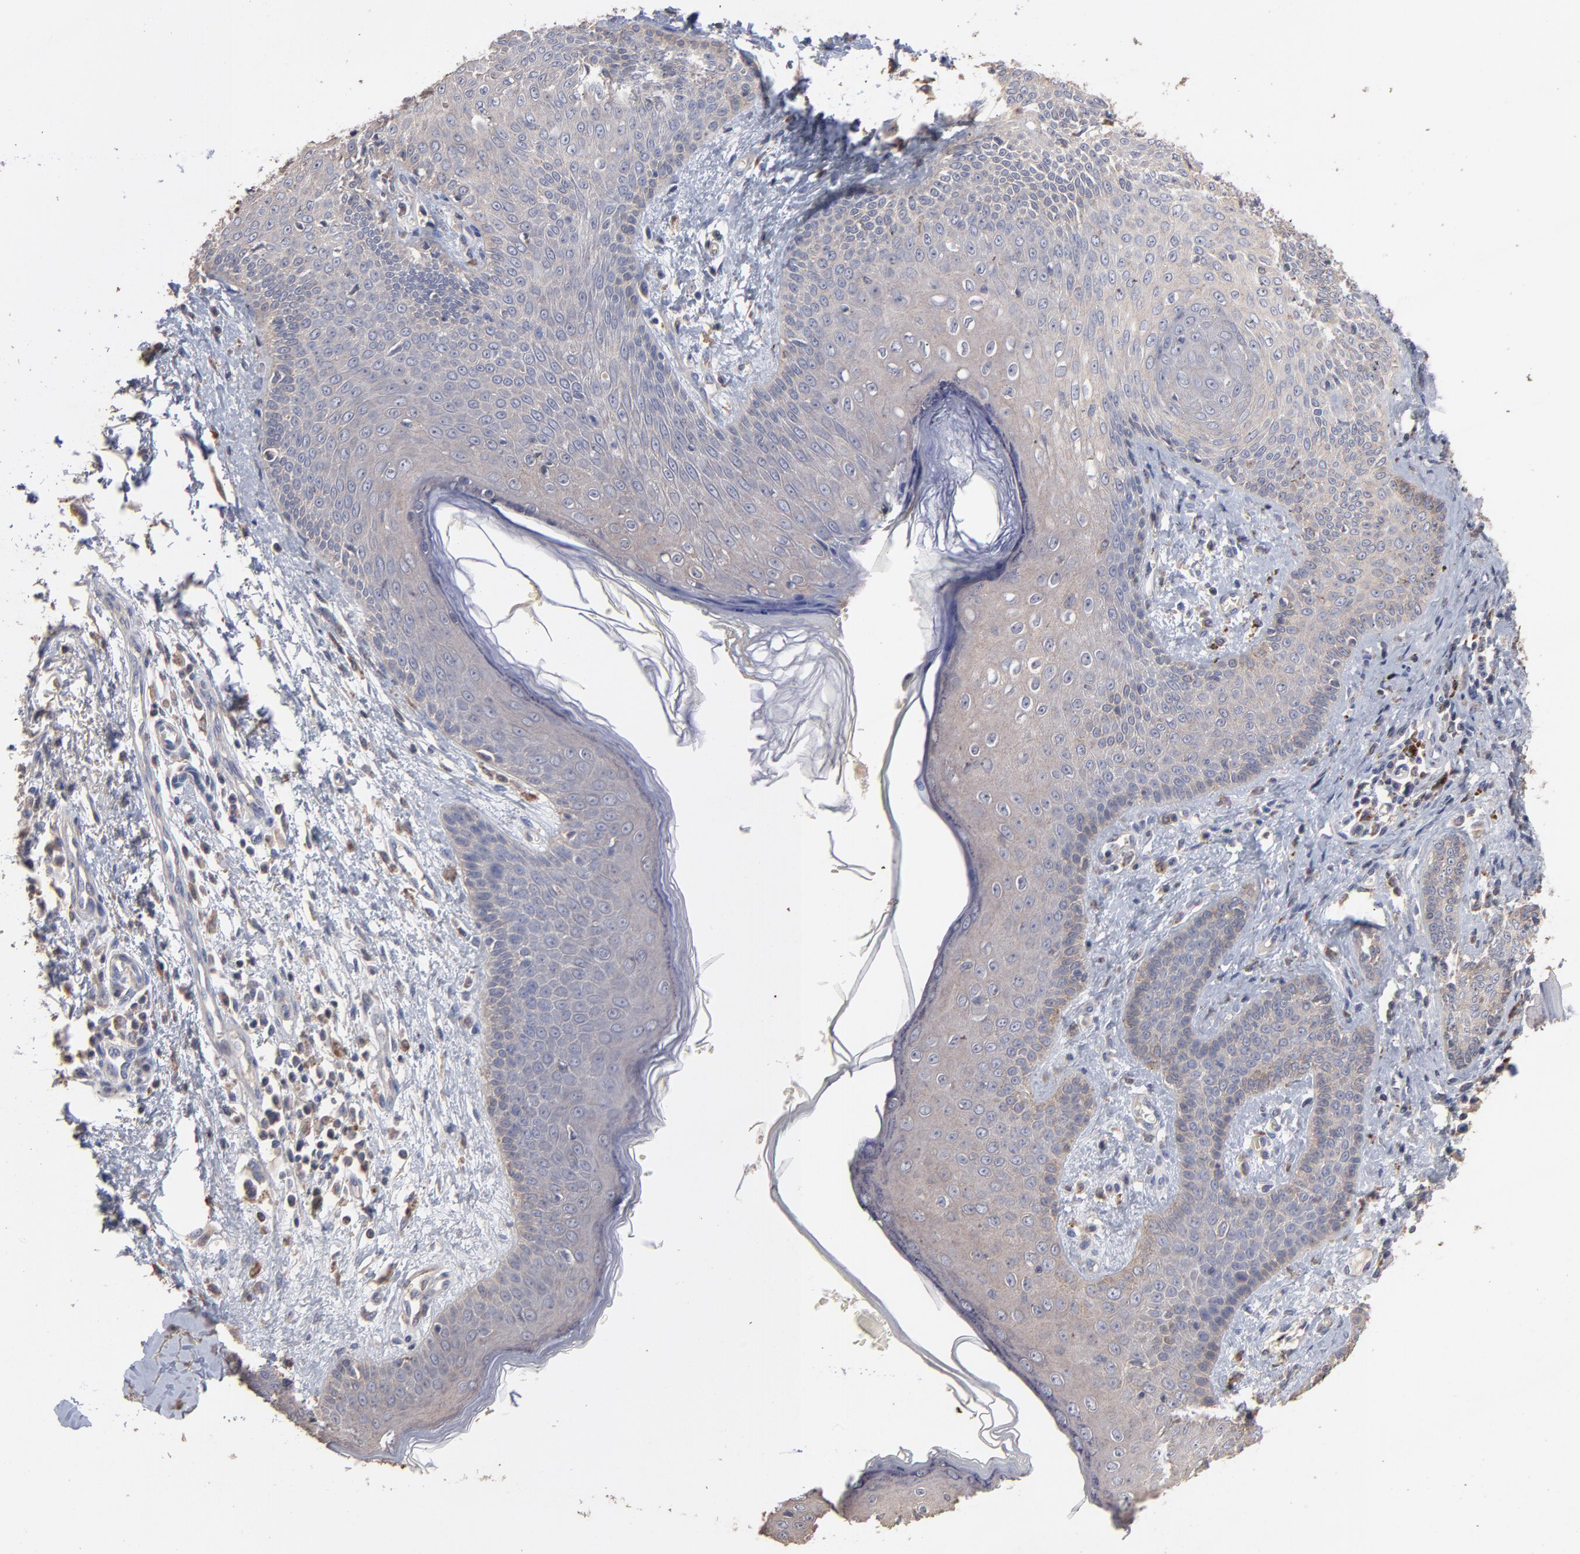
{"staining": {"intensity": "moderate", "quantity": ">75%", "location": "cytoplasmic/membranous"}, "tissue": "skin cancer", "cell_type": "Tumor cells", "image_type": "cancer", "snomed": [{"axis": "morphology", "description": "Basal cell carcinoma"}, {"axis": "topography", "description": "Skin"}], "caption": "Protein analysis of basal cell carcinoma (skin) tissue reveals moderate cytoplasmic/membranous positivity in approximately >75% of tumor cells.", "gene": "TANGO2", "patient": {"sex": "female", "age": 64}}